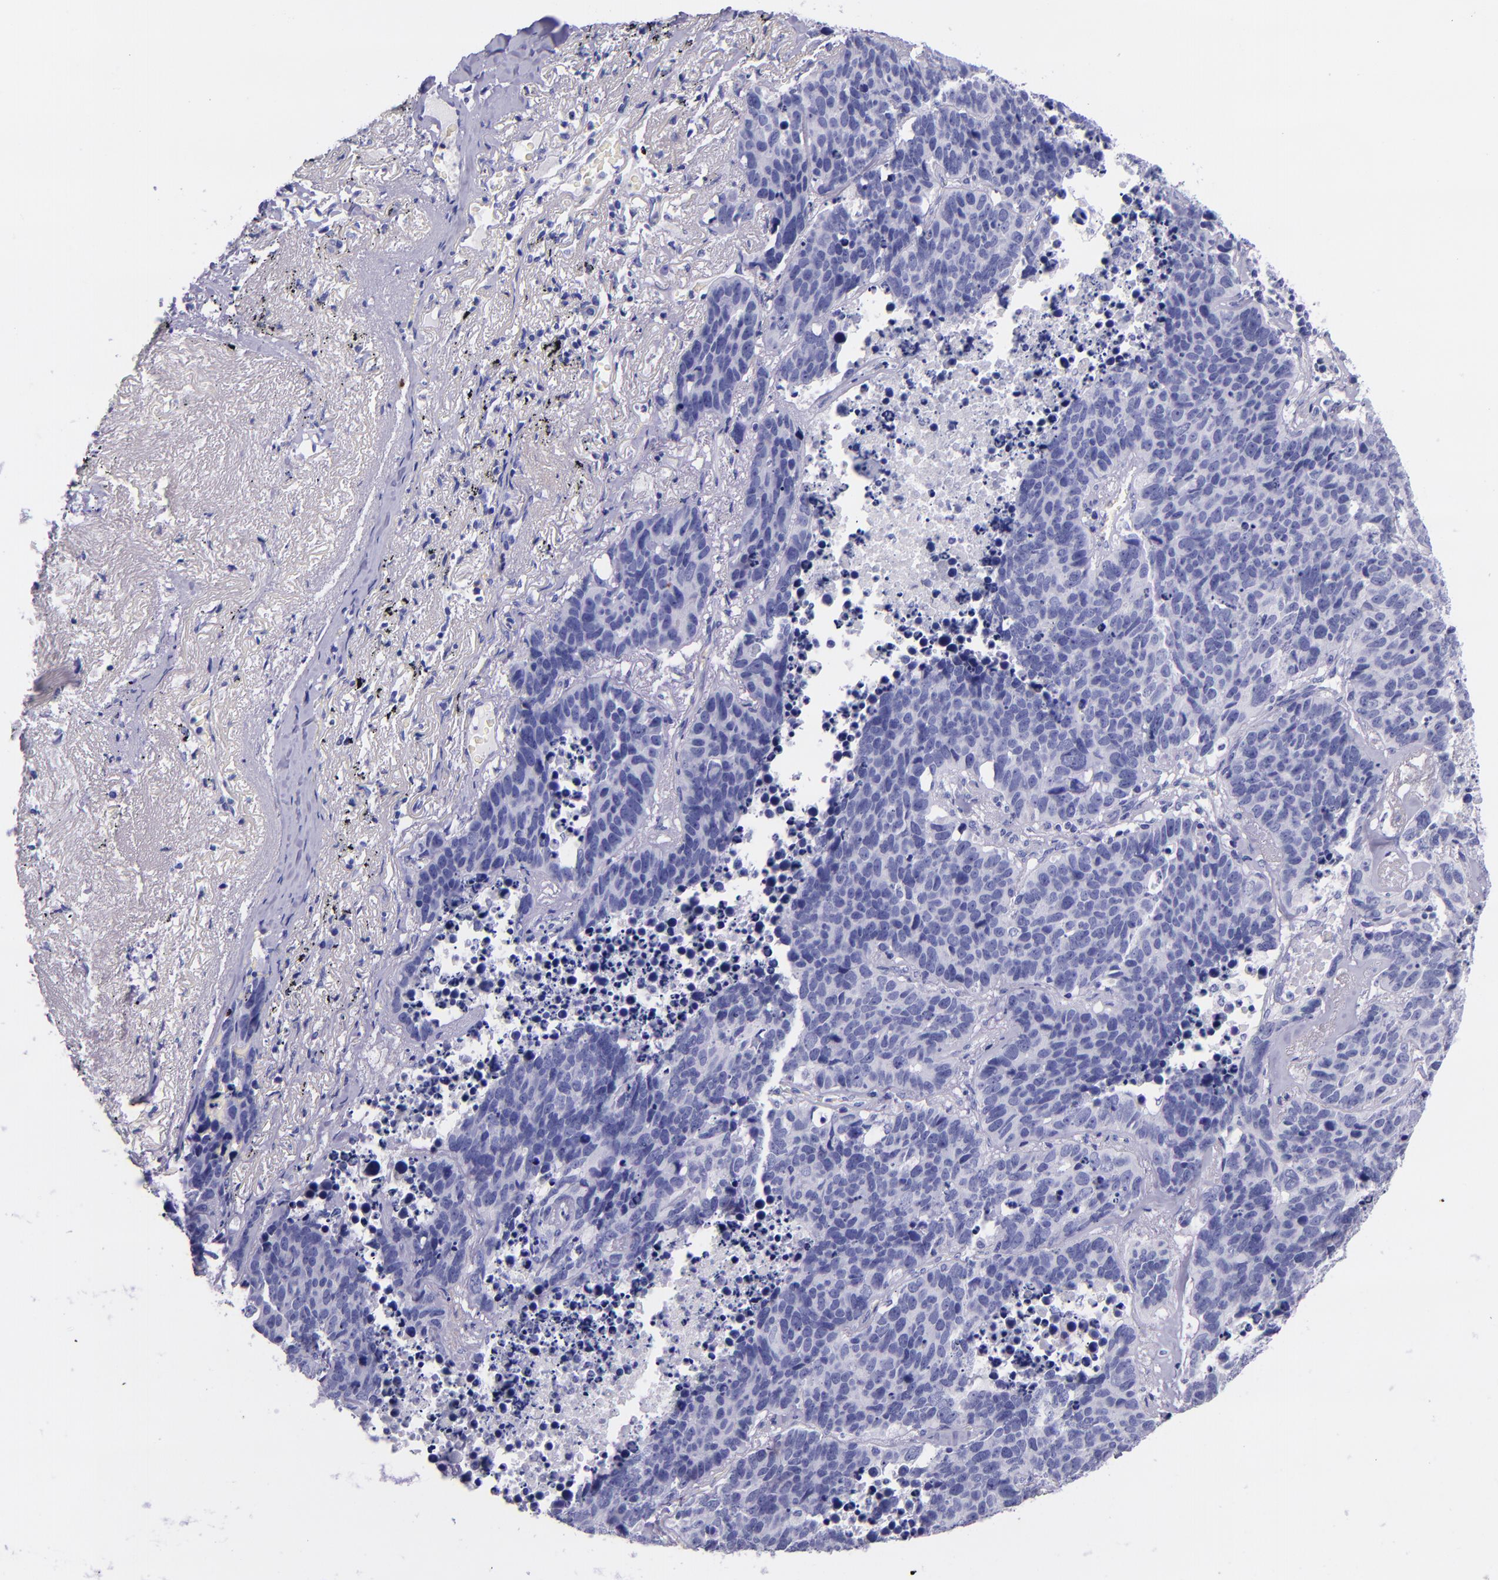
{"staining": {"intensity": "negative", "quantity": "none", "location": "none"}, "tissue": "lung cancer", "cell_type": "Tumor cells", "image_type": "cancer", "snomed": [{"axis": "morphology", "description": "Carcinoid, malignant, NOS"}, {"axis": "topography", "description": "Lung"}], "caption": "Immunohistochemistry image of neoplastic tissue: human lung cancer stained with DAB (3,3'-diaminobenzidine) exhibits no significant protein positivity in tumor cells.", "gene": "SLPI", "patient": {"sex": "male", "age": 60}}